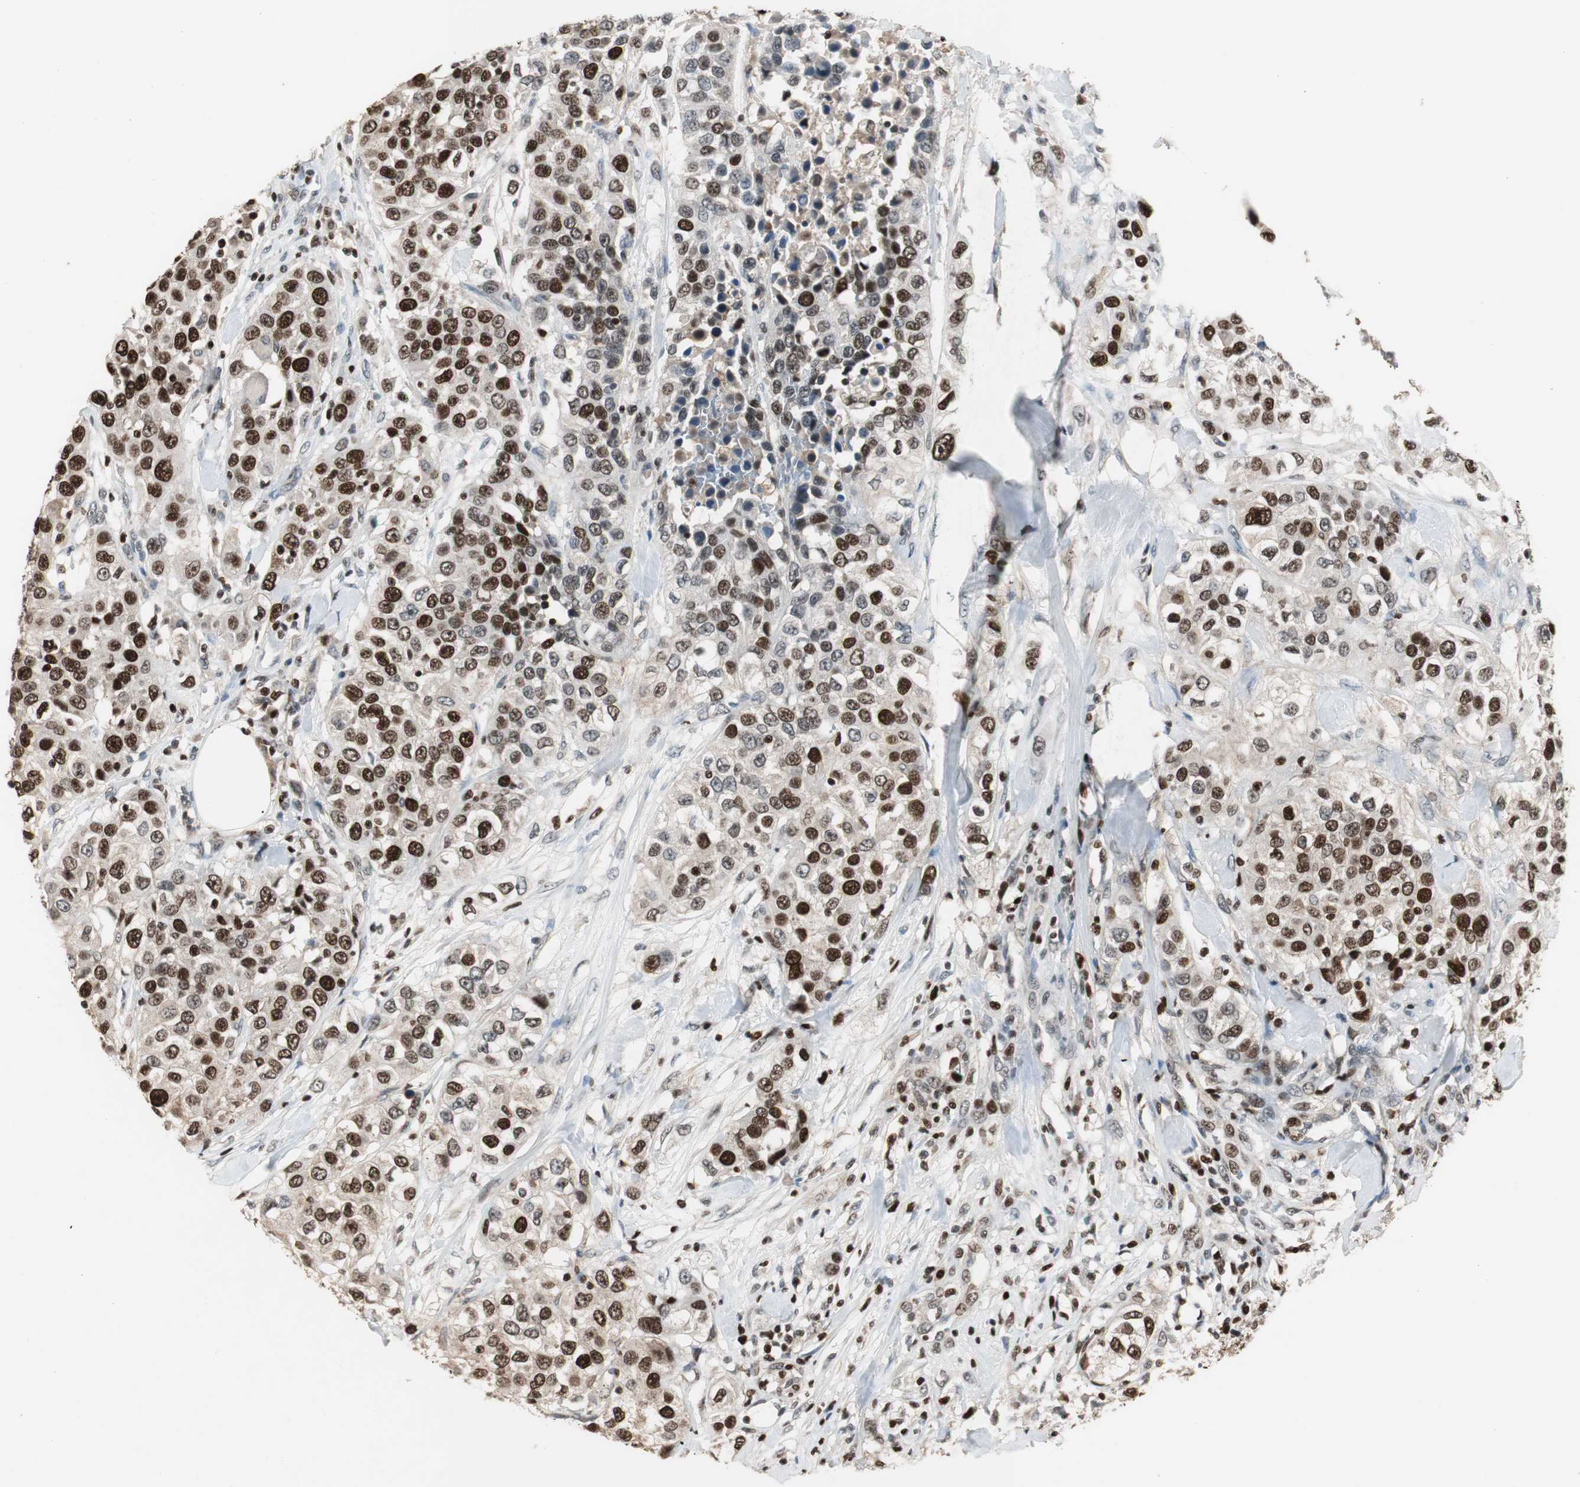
{"staining": {"intensity": "strong", "quantity": ">75%", "location": "nuclear"}, "tissue": "urothelial cancer", "cell_type": "Tumor cells", "image_type": "cancer", "snomed": [{"axis": "morphology", "description": "Urothelial carcinoma, High grade"}, {"axis": "topography", "description": "Urinary bladder"}], "caption": "An image of human urothelial cancer stained for a protein demonstrates strong nuclear brown staining in tumor cells.", "gene": "FEN1", "patient": {"sex": "female", "age": 80}}